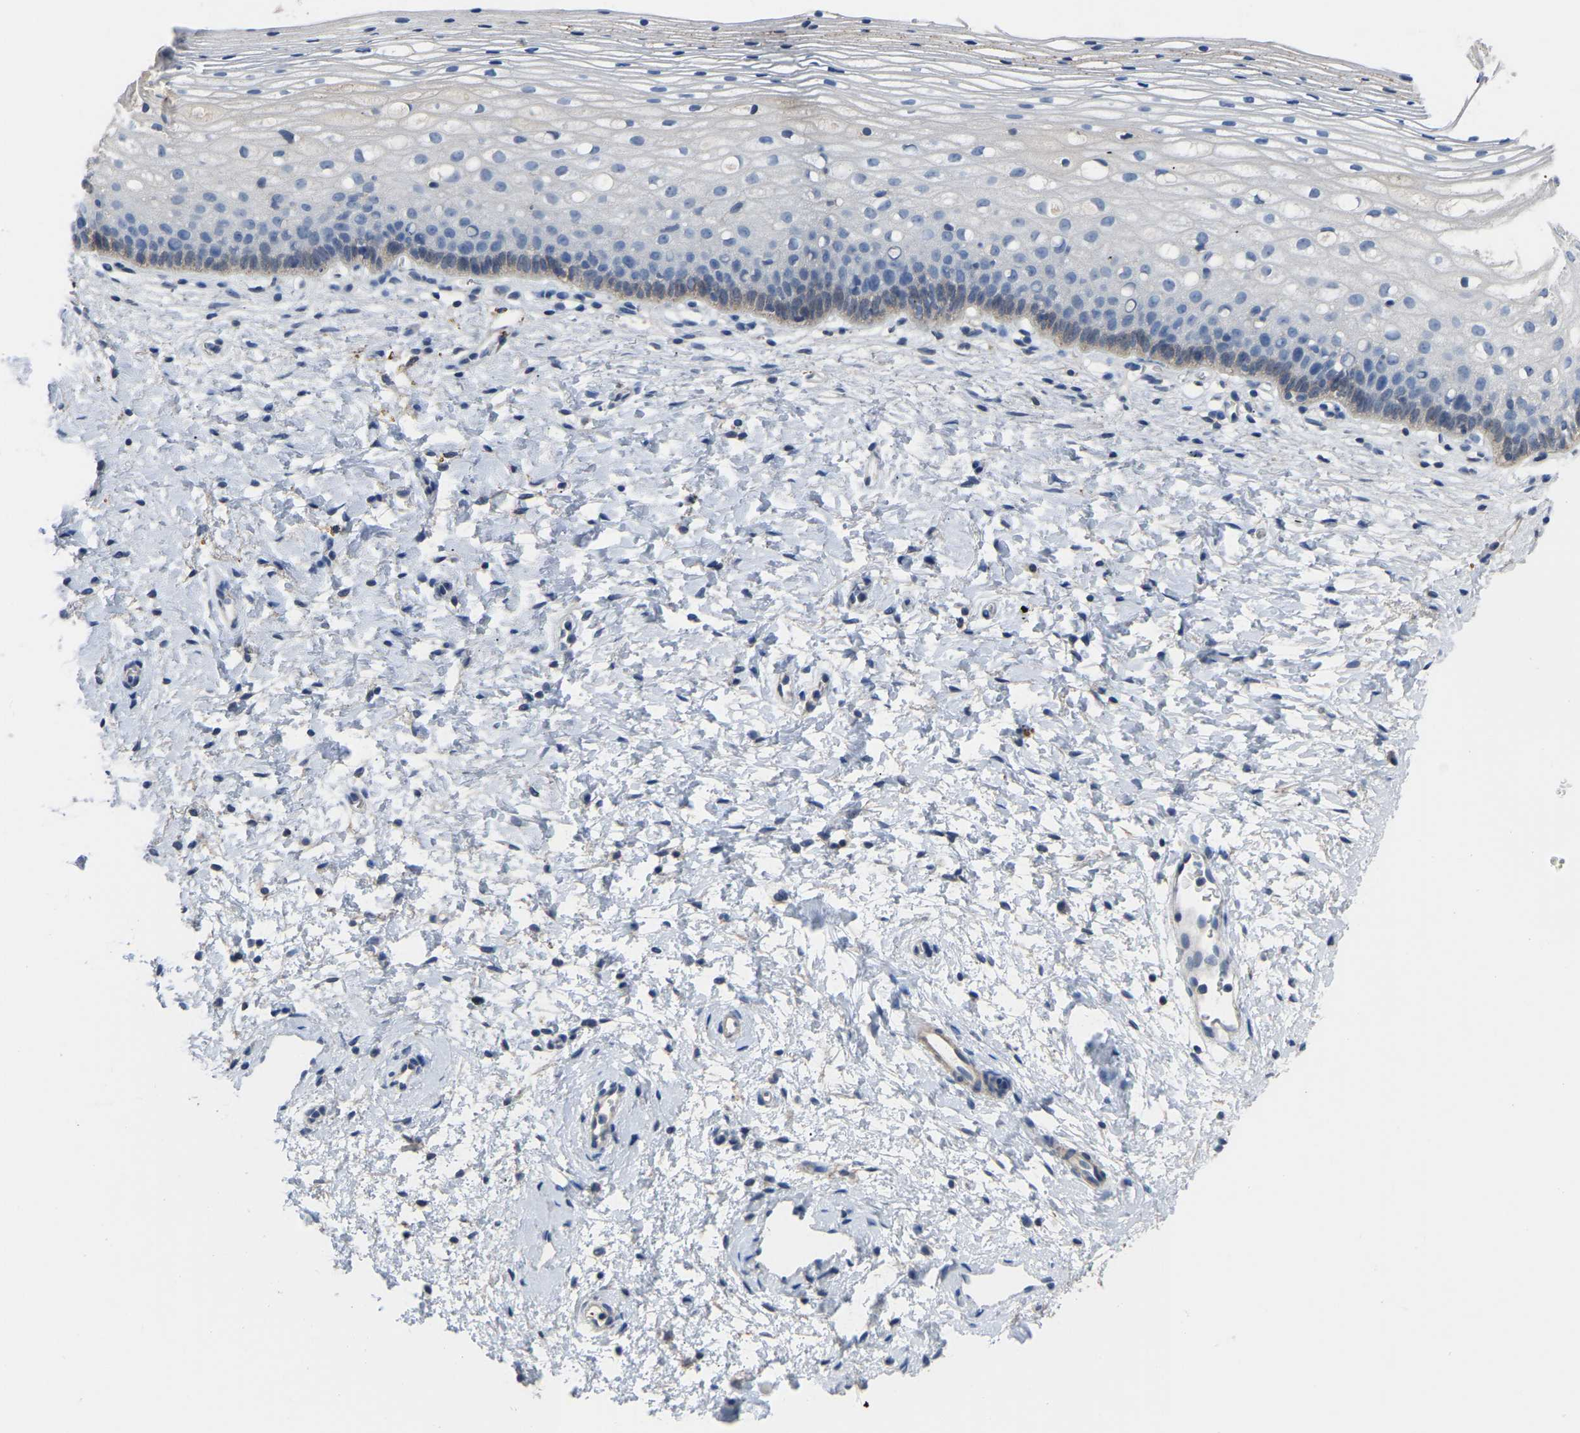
{"staining": {"intensity": "weak", "quantity": "<25%", "location": "cytoplasmic/membranous"}, "tissue": "cervix", "cell_type": "Squamous epithelial cells", "image_type": "normal", "snomed": [{"axis": "morphology", "description": "Normal tissue, NOS"}, {"axis": "topography", "description": "Cervix"}], "caption": "IHC histopathology image of benign cervix: human cervix stained with DAB reveals no significant protein expression in squamous epithelial cells. The staining was performed using DAB (3,3'-diaminobenzidine) to visualize the protein expression in brown, while the nuclei were stained in blue with hematoxylin (Magnification: 20x).", "gene": "ZNF449", "patient": {"sex": "female", "age": 72}}